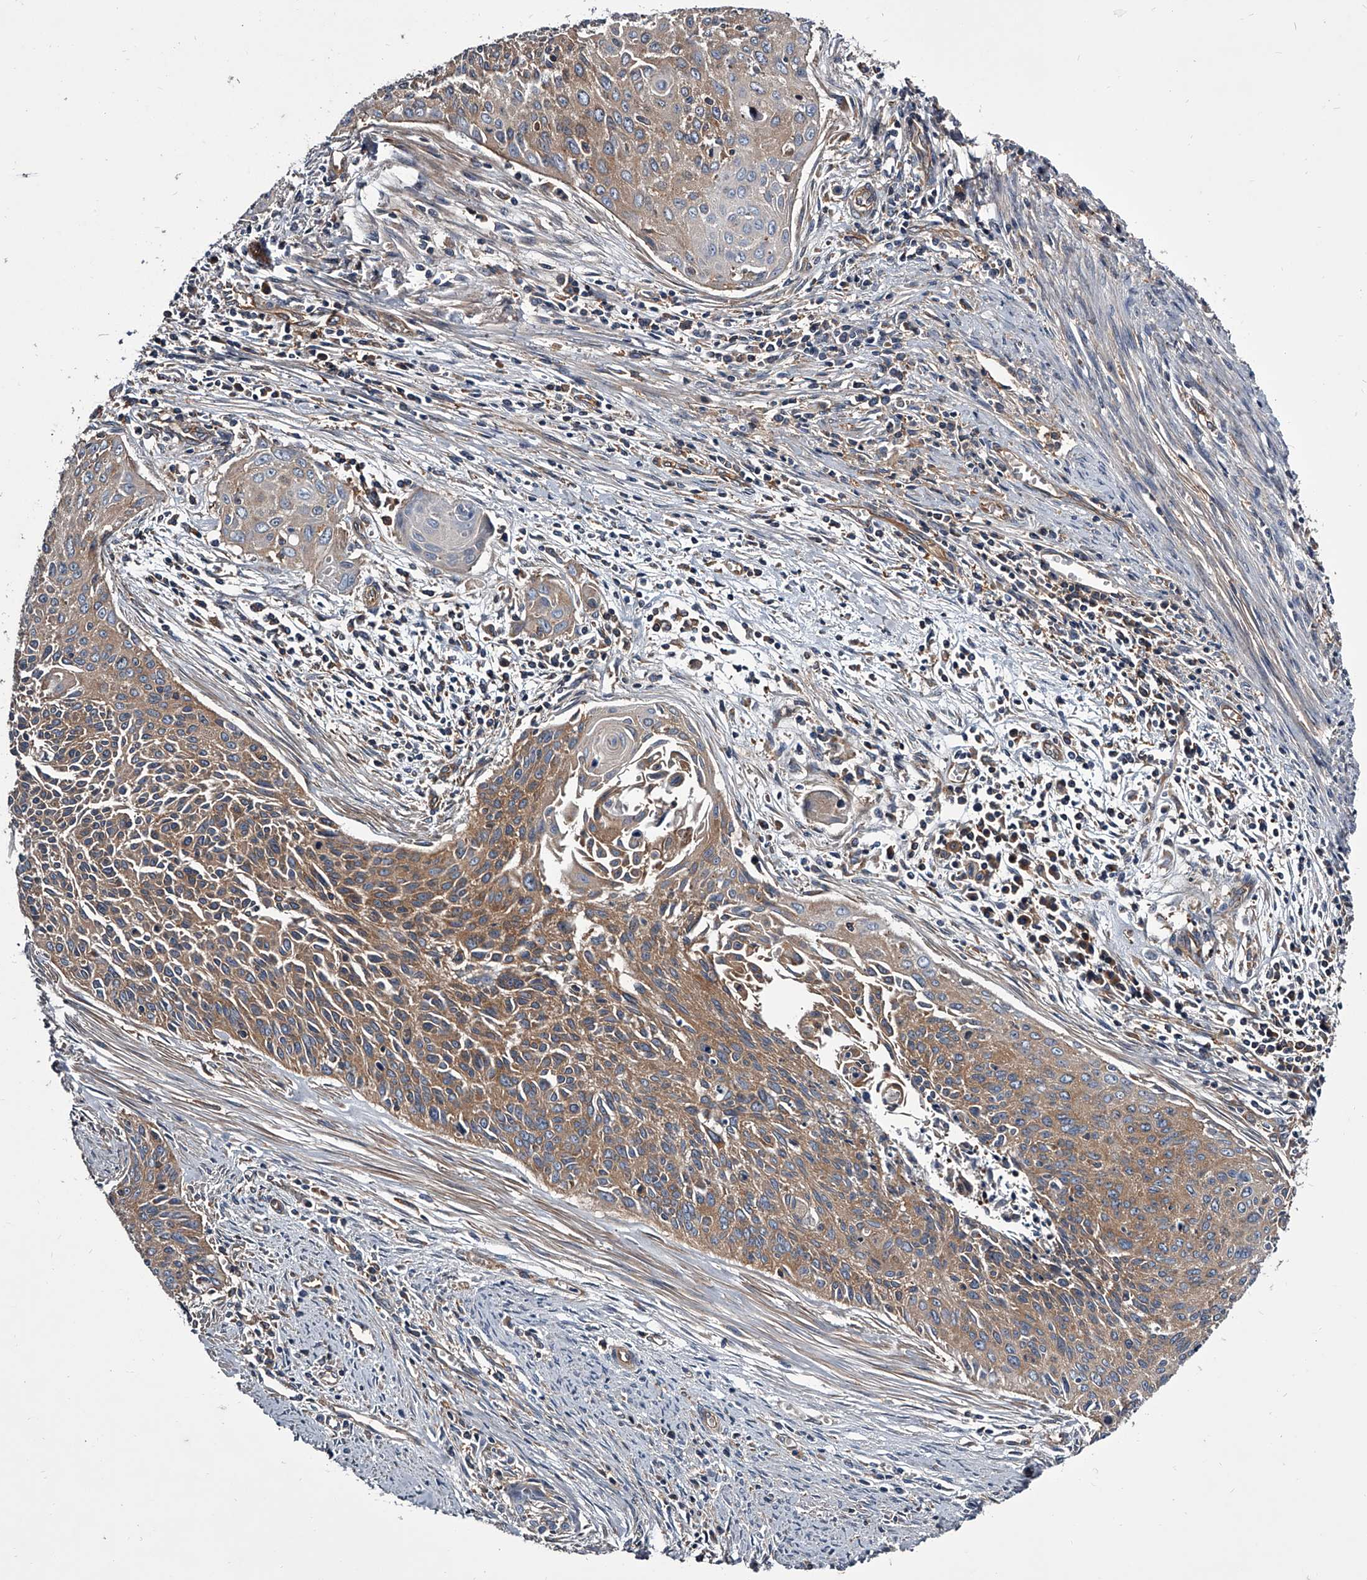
{"staining": {"intensity": "moderate", "quantity": "25%-75%", "location": "cytoplasmic/membranous"}, "tissue": "cervical cancer", "cell_type": "Tumor cells", "image_type": "cancer", "snomed": [{"axis": "morphology", "description": "Squamous cell carcinoma, NOS"}, {"axis": "topography", "description": "Cervix"}], "caption": "This is an image of immunohistochemistry staining of cervical cancer (squamous cell carcinoma), which shows moderate positivity in the cytoplasmic/membranous of tumor cells.", "gene": "GAPVD1", "patient": {"sex": "female", "age": 55}}